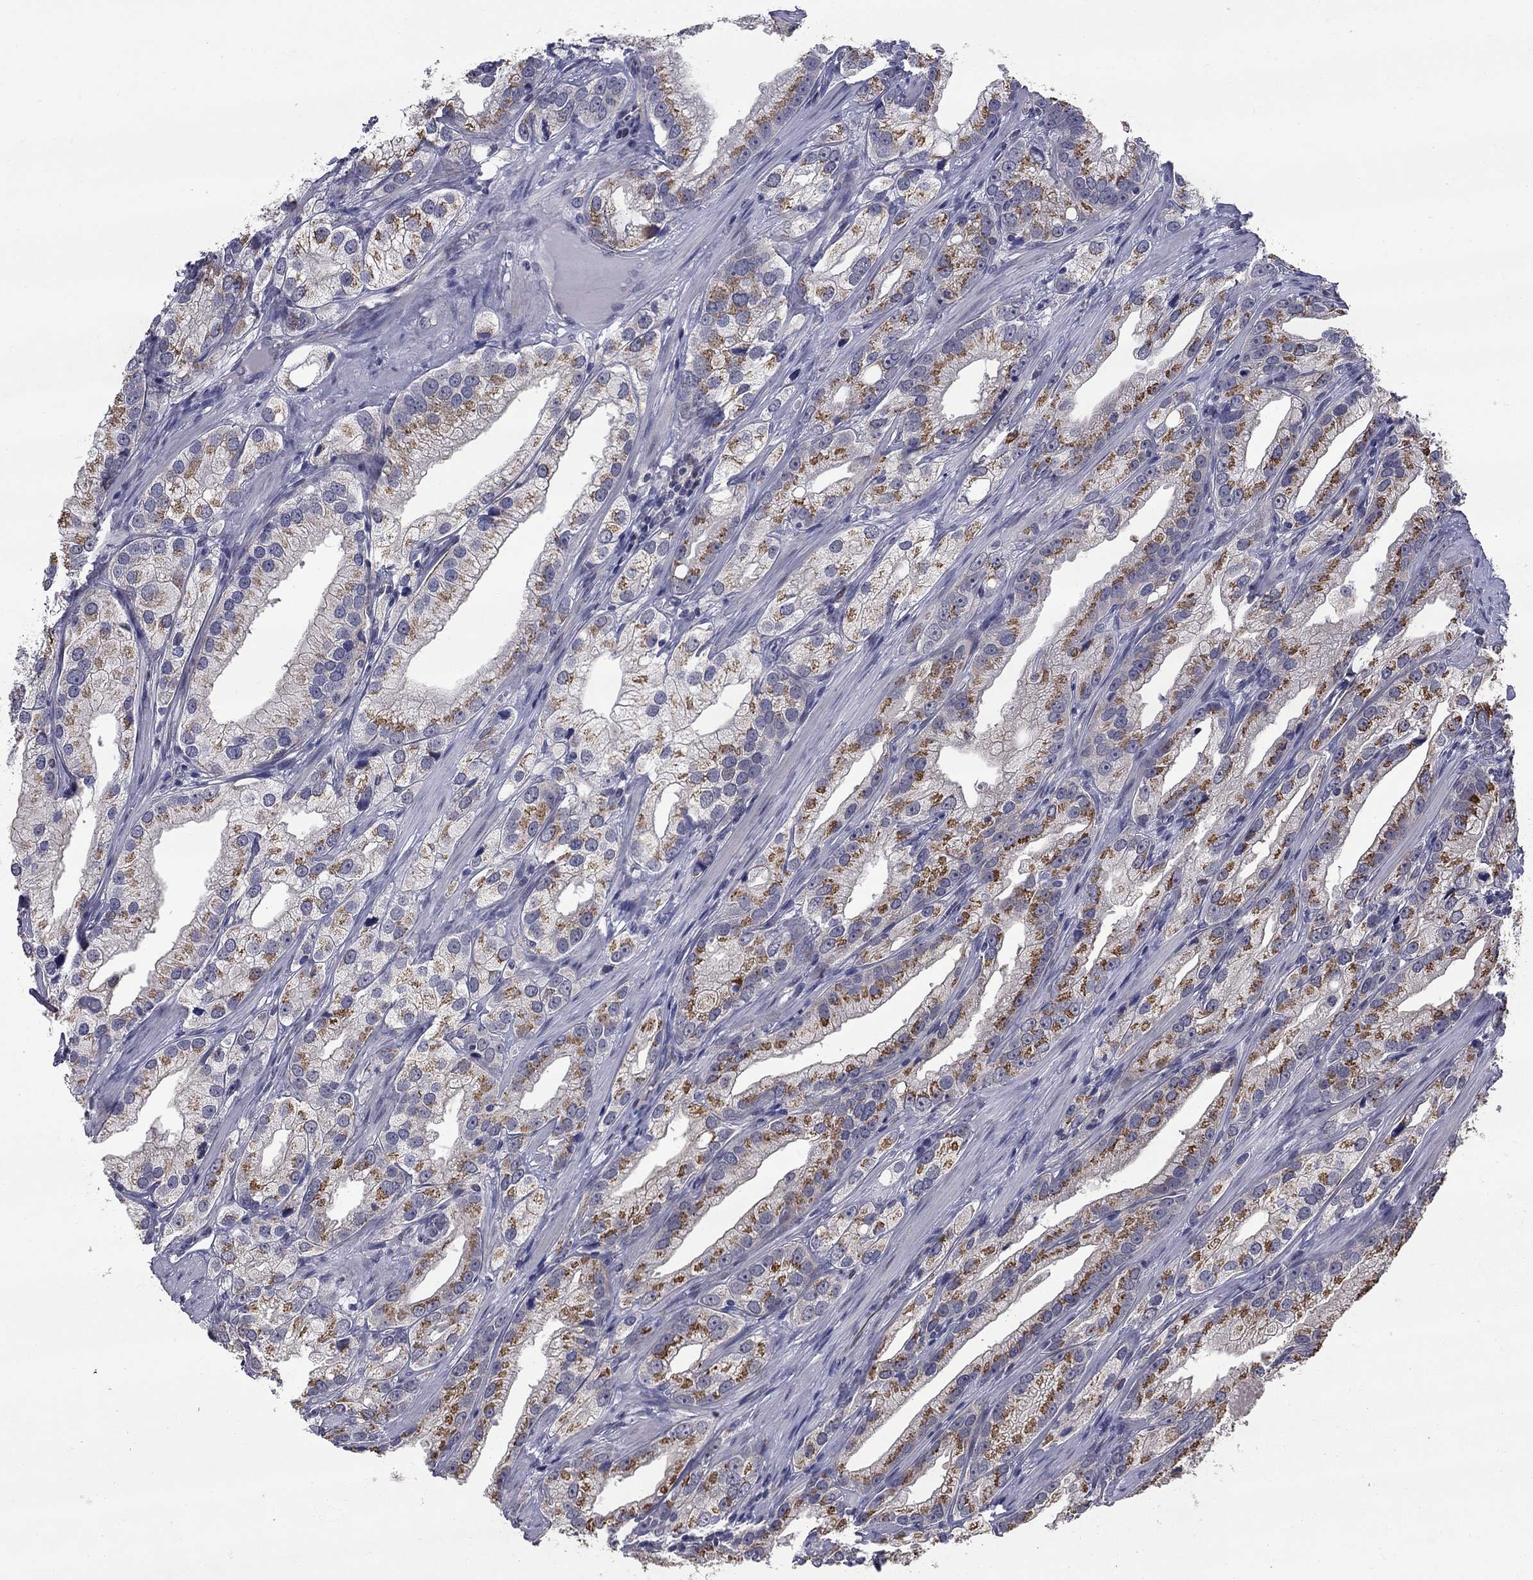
{"staining": {"intensity": "strong", "quantity": ">75%", "location": "cytoplasmic/membranous"}, "tissue": "prostate cancer", "cell_type": "Tumor cells", "image_type": "cancer", "snomed": [{"axis": "morphology", "description": "Adenocarcinoma, High grade"}, {"axis": "topography", "description": "Prostate and seminal vesicle, NOS"}], "caption": "Prostate cancer (adenocarcinoma (high-grade)) stained with immunohistochemistry (IHC) reveals strong cytoplasmic/membranous positivity in about >75% of tumor cells.", "gene": "HTR4", "patient": {"sex": "male", "age": 62}}